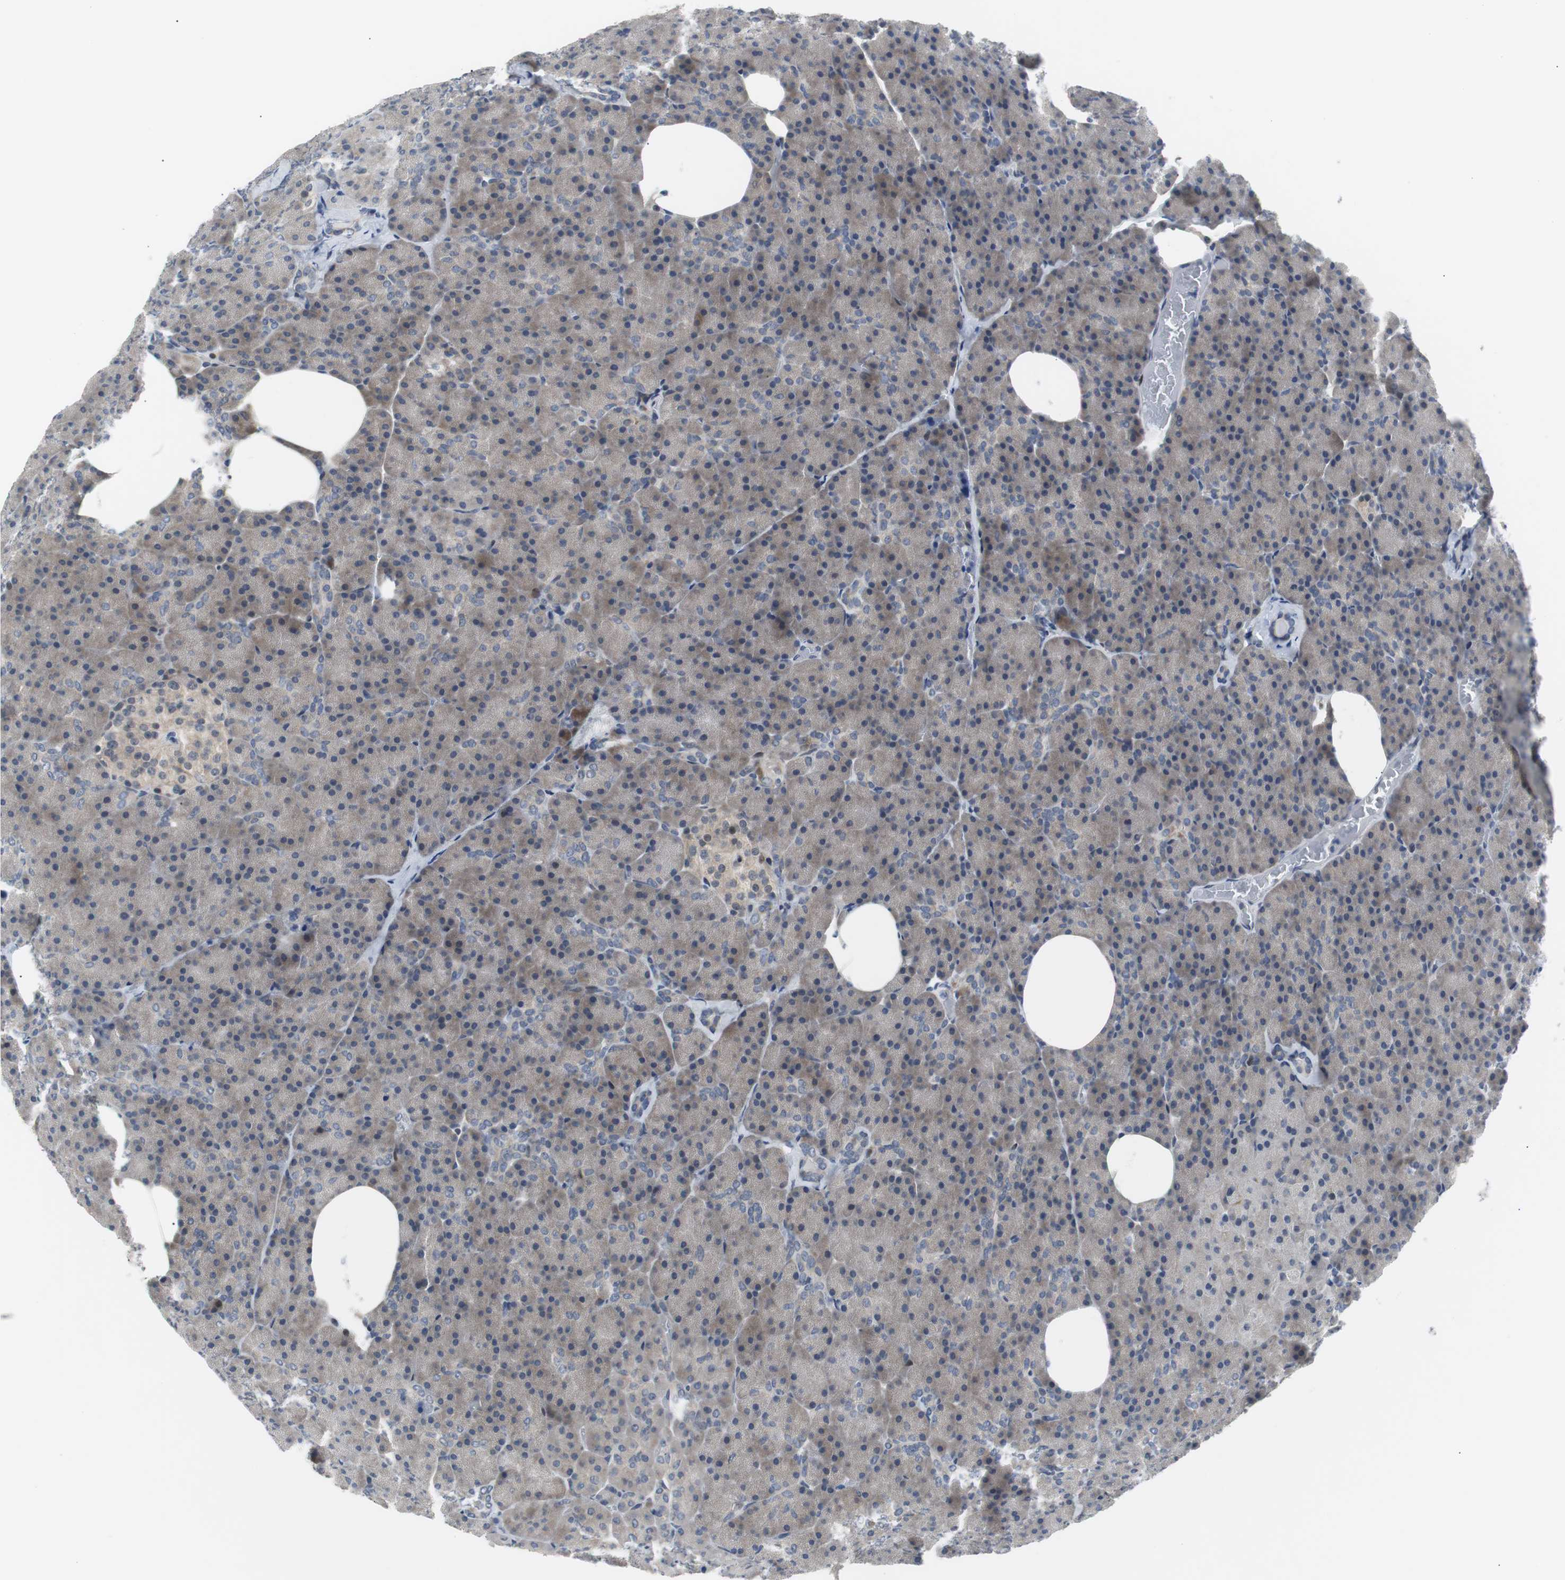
{"staining": {"intensity": "weak", "quantity": "<25%", "location": "cytoplasmic/membranous"}, "tissue": "pancreas", "cell_type": "Exocrine glandular cells", "image_type": "normal", "snomed": [{"axis": "morphology", "description": "Normal tissue, NOS"}, {"axis": "topography", "description": "Pancreas"}], "caption": "The IHC image has no significant staining in exocrine glandular cells of pancreas. (DAB immunohistochemistry (IHC), high magnification).", "gene": "MAP2K4", "patient": {"sex": "female", "age": 35}}